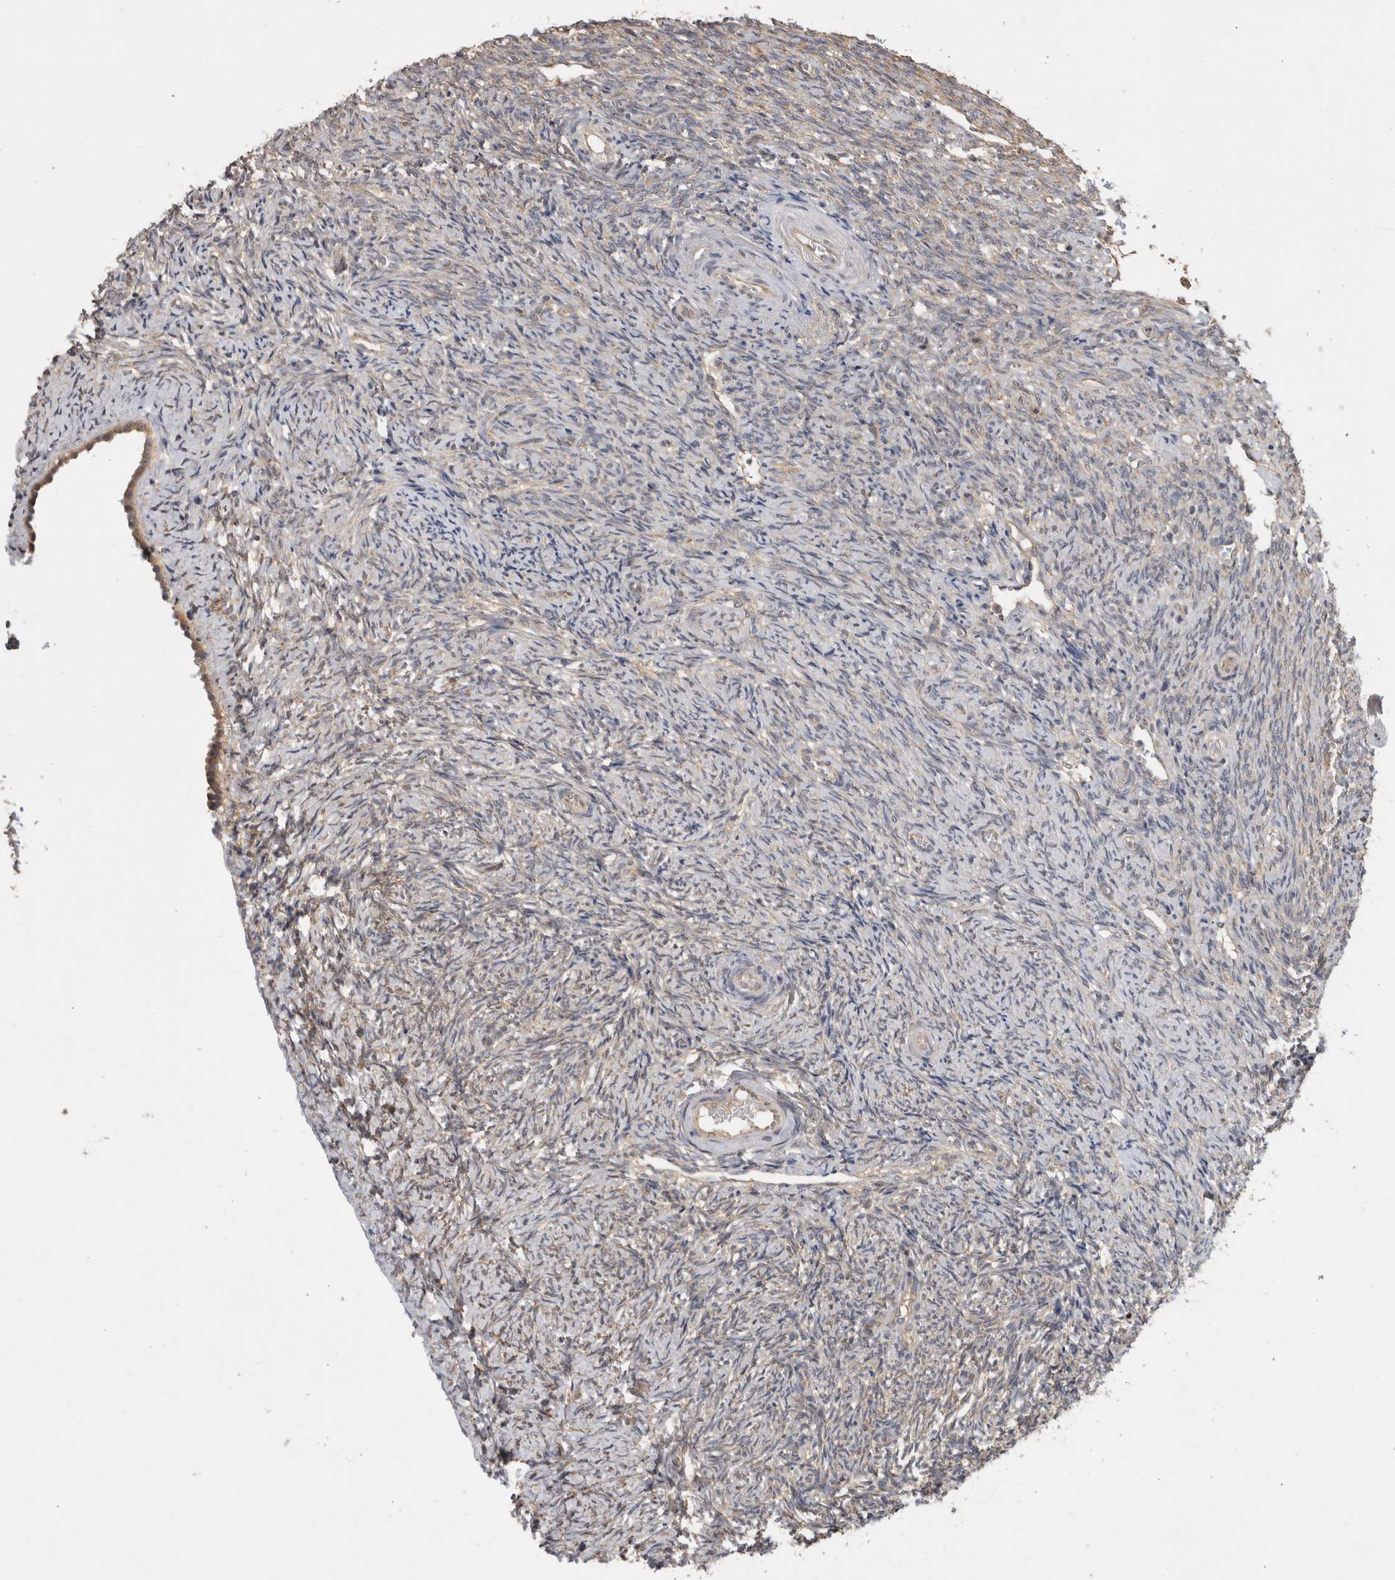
{"staining": {"intensity": "moderate", "quantity": ">75%", "location": "cytoplasmic/membranous"}, "tissue": "ovary", "cell_type": "Follicle cells", "image_type": "normal", "snomed": [{"axis": "morphology", "description": "Normal tissue, NOS"}, {"axis": "topography", "description": "Ovary"}], "caption": "DAB immunohistochemical staining of unremarkable human ovary exhibits moderate cytoplasmic/membranous protein positivity in about >75% of follicle cells. The staining was performed using DAB, with brown indicating positive protein expression. Nuclei are stained blue with hematoxylin.", "gene": "ATXN2", "patient": {"sex": "female", "age": 41}}